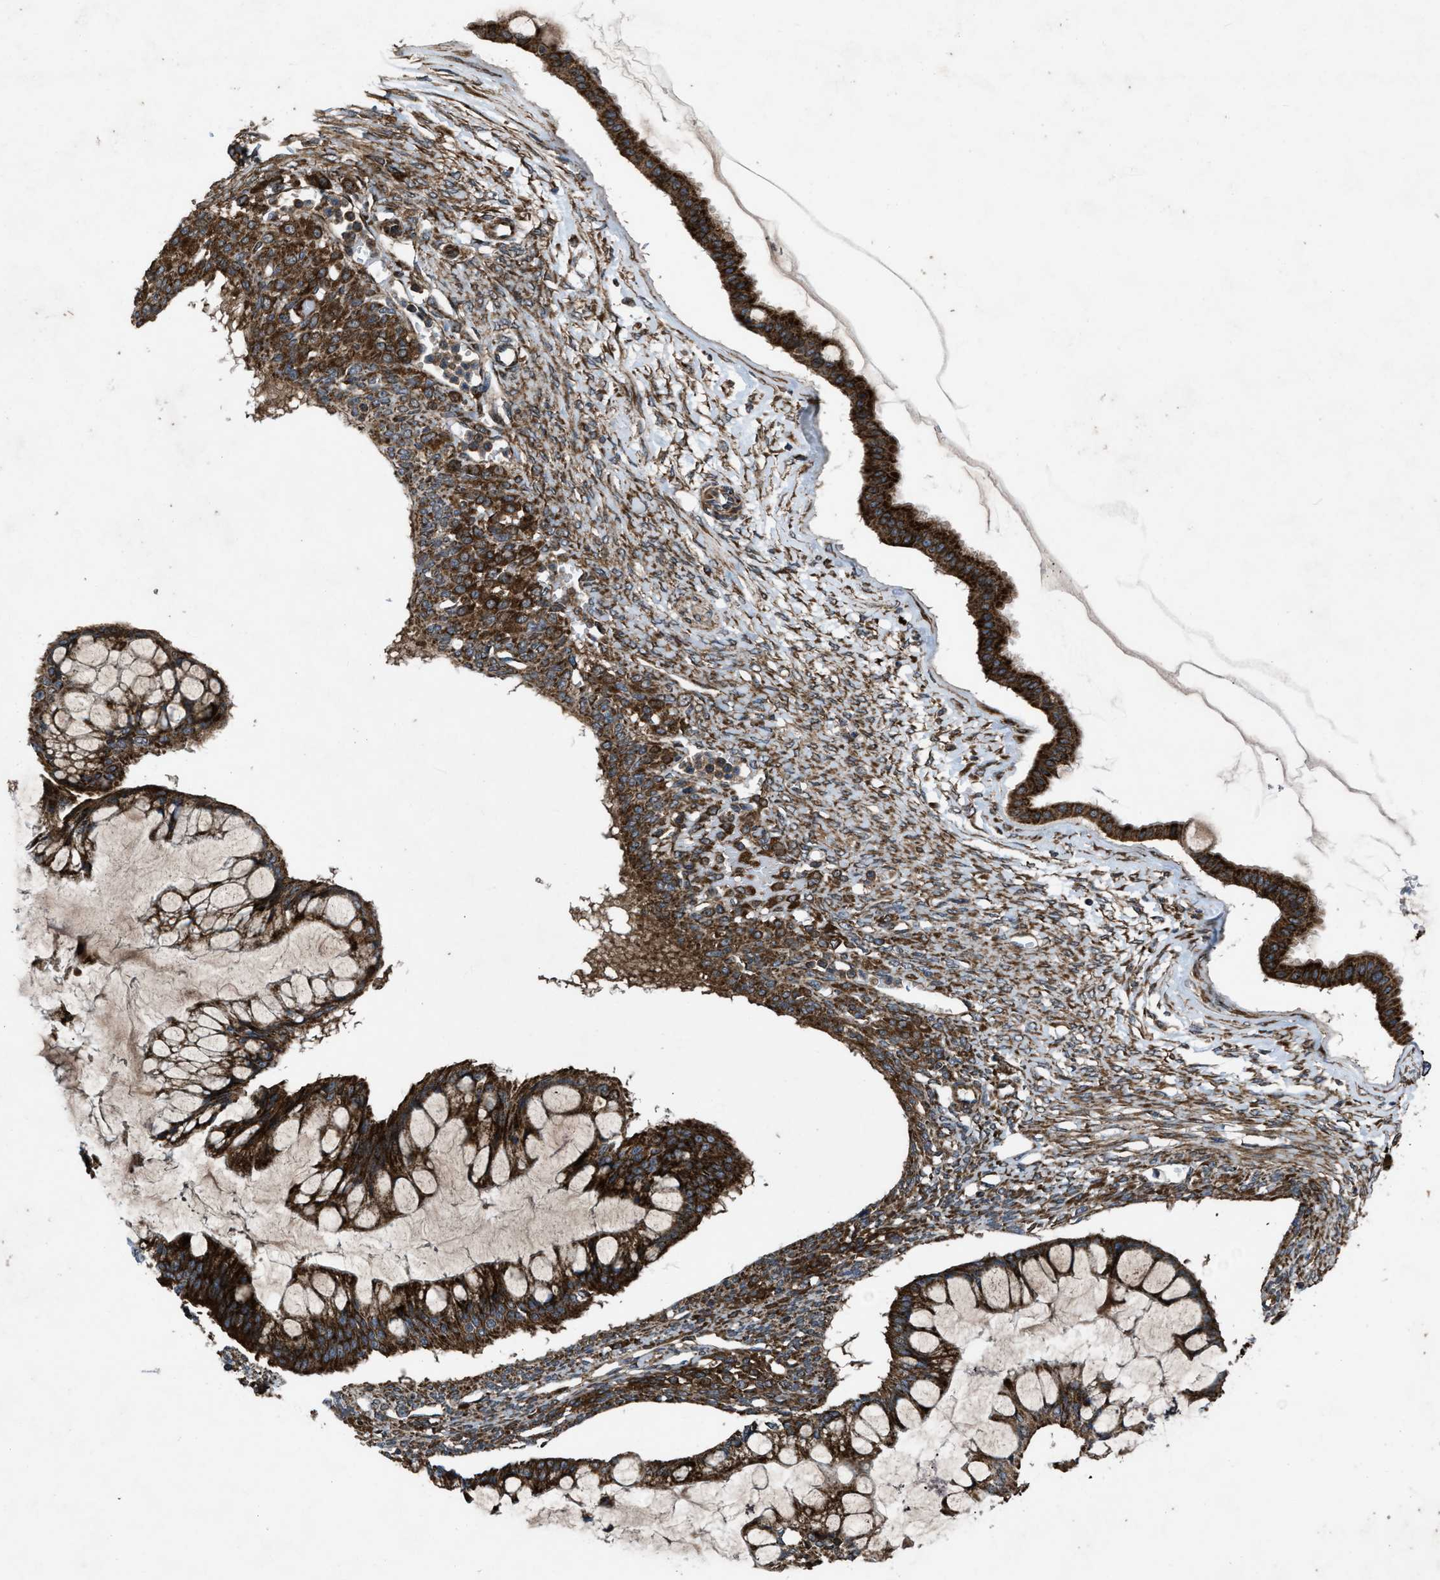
{"staining": {"intensity": "strong", "quantity": ">75%", "location": "cytoplasmic/membranous"}, "tissue": "ovarian cancer", "cell_type": "Tumor cells", "image_type": "cancer", "snomed": [{"axis": "morphology", "description": "Cystadenocarcinoma, mucinous, NOS"}, {"axis": "topography", "description": "Ovary"}], "caption": "The photomicrograph reveals staining of mucinous cystadenocarcinoma (ovarian), revealing strong cytoplasmic/membranous protein positivity (brown color) within tumor cells. Using DAB (brown) and hematoxylin (blue) stains, captured at high magnification using brightfield microscopy.", "gene": "PER3", "patient": {"sex": "female", "age": 73}}